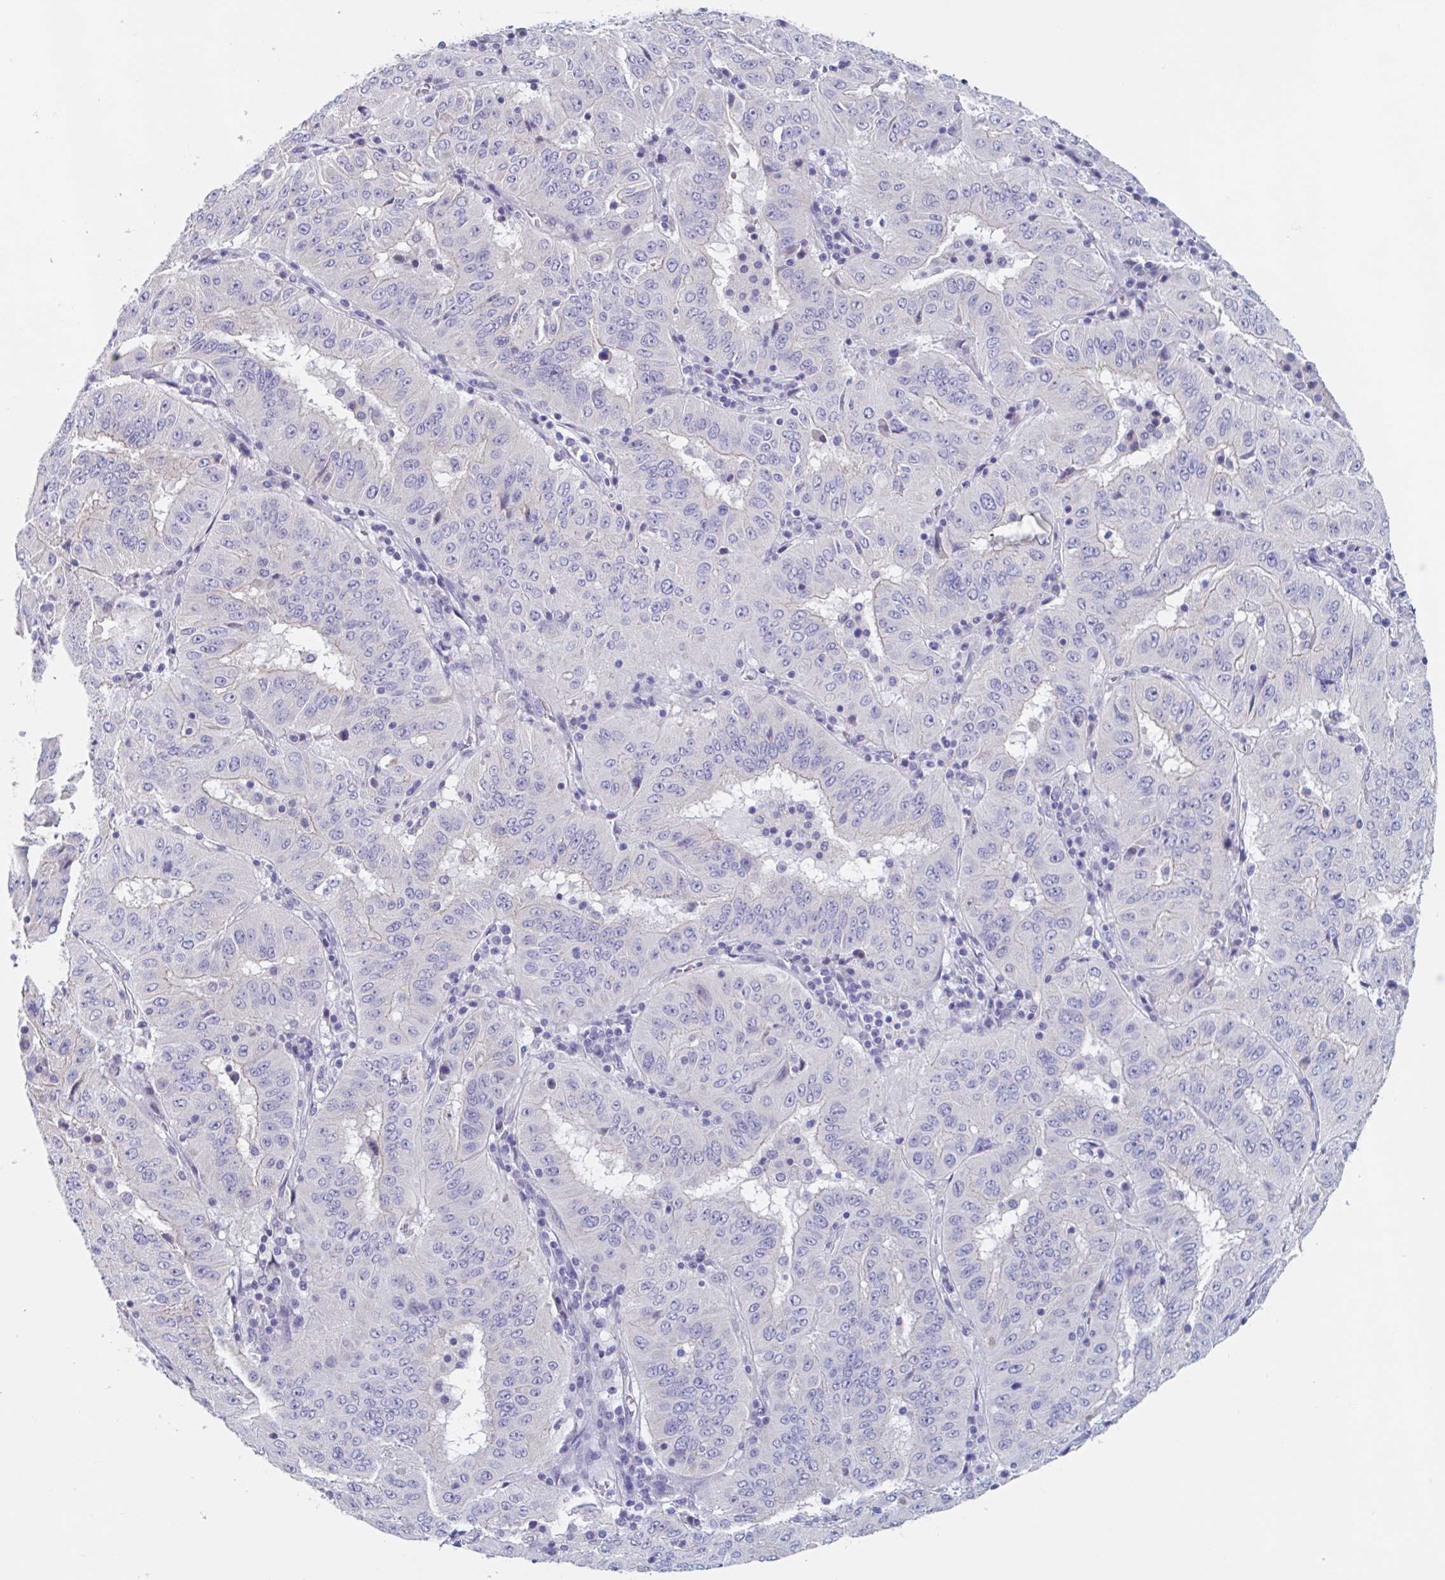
{"staining": {"intensity": "negative", "quantity": "none", "location": "none"}, "tissue": "pancreatic cancer", "cell_type": "Tumor cells", "image_type": "cancer", "snomed": [{"axis": "morphology", "description": "Adenocarcinoma, NOS"}, {"axis": "topography", "description": "Pancreas"}], "caption": "Immunohistochemistry (IHC) of human adenocarcinoma (pancreatic) displays no positivity in tumor cells. (DAB (3,3'-diaminobenzidine) immunohistochemistry (IHC) visualized using brightfield microscopy, high magnification).", "gene": "UNKL", "patient": {"sex": "male", "age": 63}}